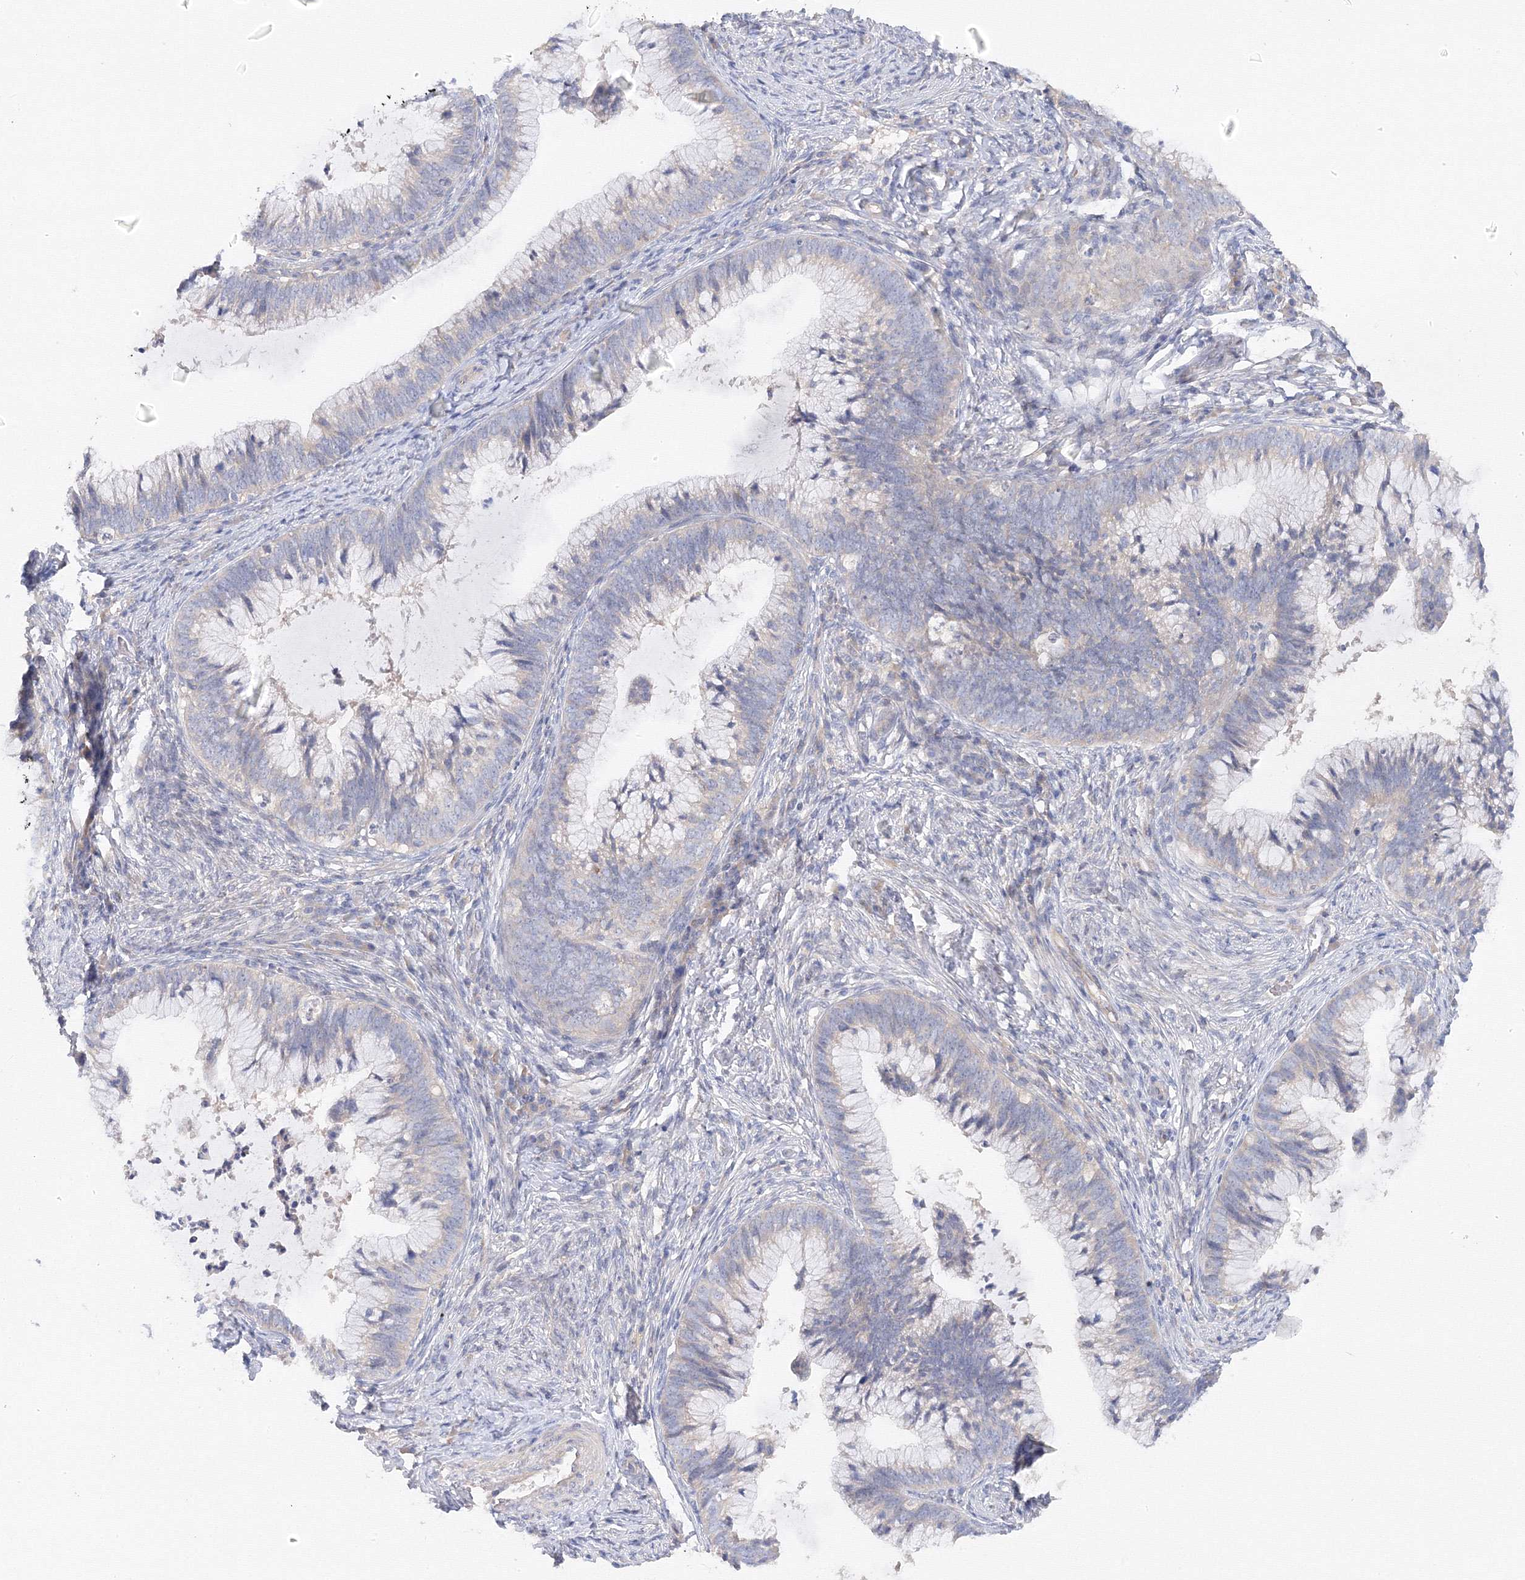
{"staining": {"intensity": "weak", "quantity": "<25%", "location": "cytoplasmic/membranous"}, "tissue": "cervical cancer", "cell_type": "Tumor cells", "image_type": "cancer", "snomed": [{"axis": "morphology", "description": "Adenocarcinoma, NOS"}, {"axis": "topography", "description": "Cervix"}], "caption": "The histopathology image exhibits no significant expression in tumor cells of adenocarcinoma (cervical).", "gene": "DIS3L2", "patient": {"sex": "female", "age": 36}}